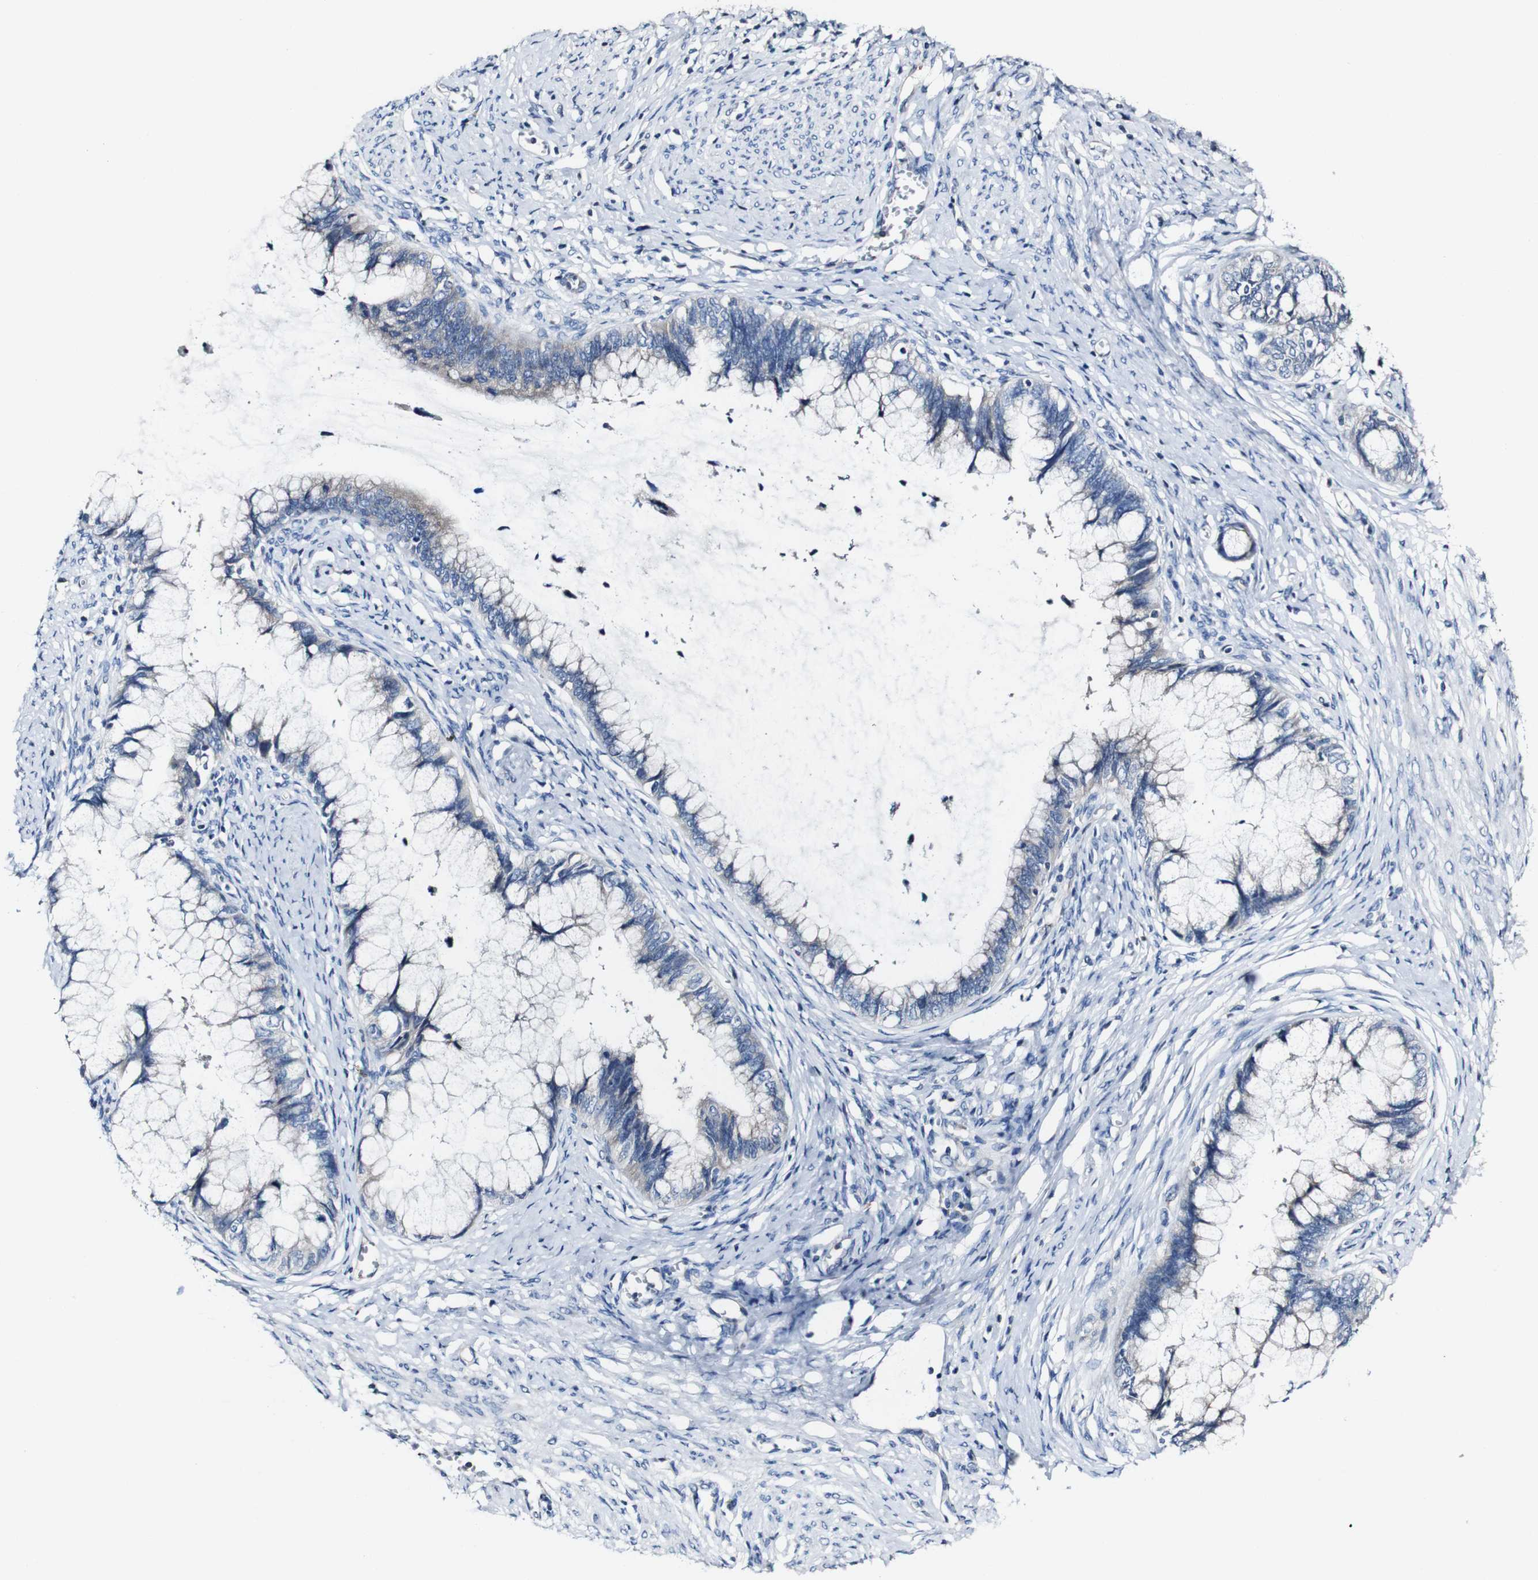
{"staining": {"intensity": "weak", "quantity": "25%-75%", "location": "cytoplasmic/membranous"}, "tissue": "cervical cancer", "cell_type": "Tumor cells", "image_type": "cancer", "snomed": [{"axis": "morphology", "description": "Adenocarcinoma, NOS"}, {"axis": "topography", "description": "Cervix"}], "caption": "Immunohistochemical staining of cervical adenocarcinoma exhibits low levels of weak cytoplasmic/membranous protein staining in approximately 25%-75% of tumor cells.", "gene": "GRAMD1A", "patient": {"sex": "female", "age": 44}}